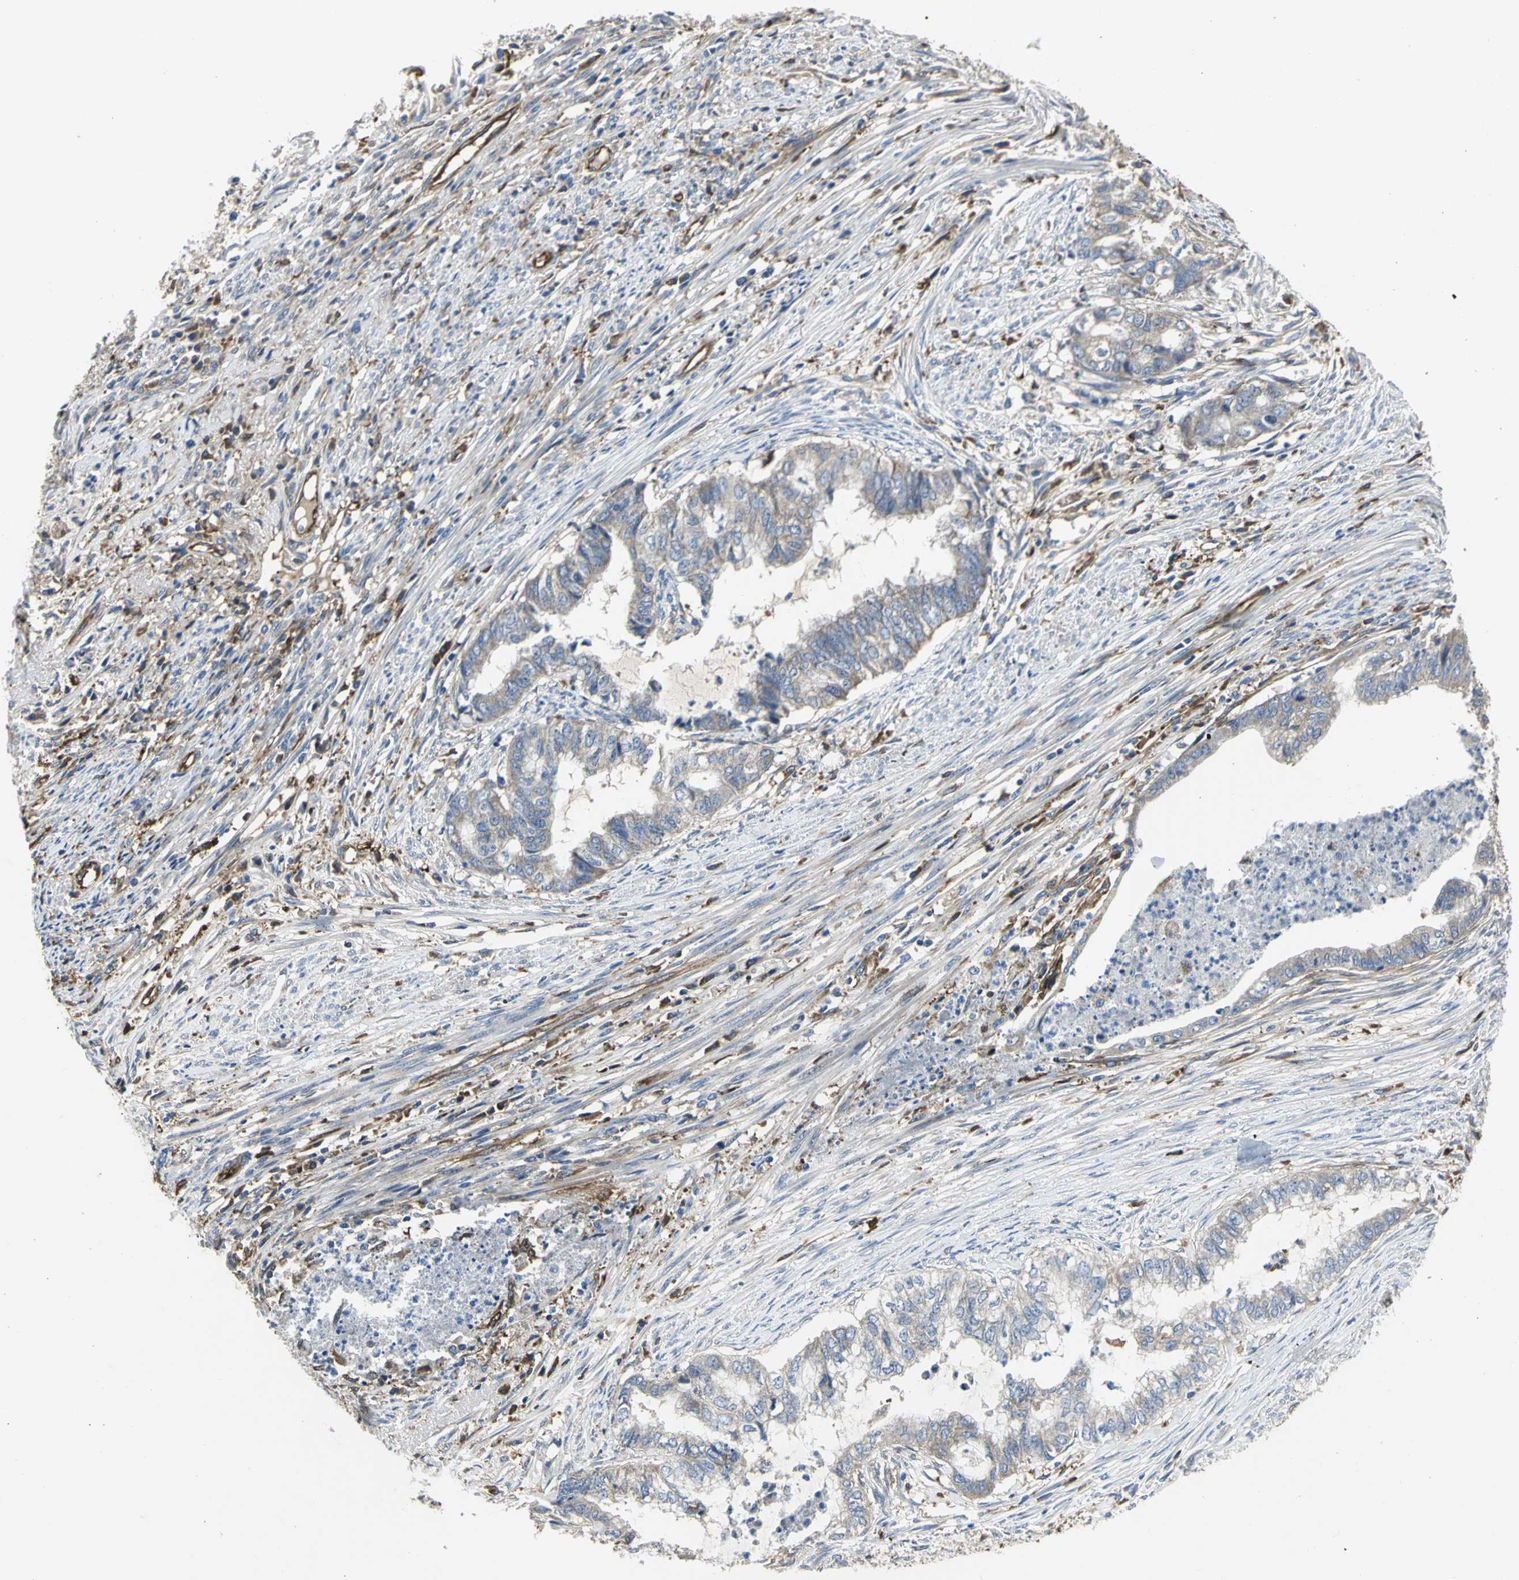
{"staining": {"intensity": "moderate", "quantity": ">75%", "location": "cytoplasmic/membranous"}, "tissue": "endometrial cancer", "cell_type": "Tumor cells", "image_type": "cancer", "snomed": [{"axis": "morphology", "description": "Adenocarcinoma, NOS"}, {"axis": "topography", "description": "Endometrium"}], "caption": "Human endometrial cancer (adenocarcinoma) stained for a protein (brown) displays moderate cytoplasmic/membranous positive expression in approximately >75% of tumor cells.", "gene": "CHRNB1", "patient": {"sex": "female", "age": 79}}